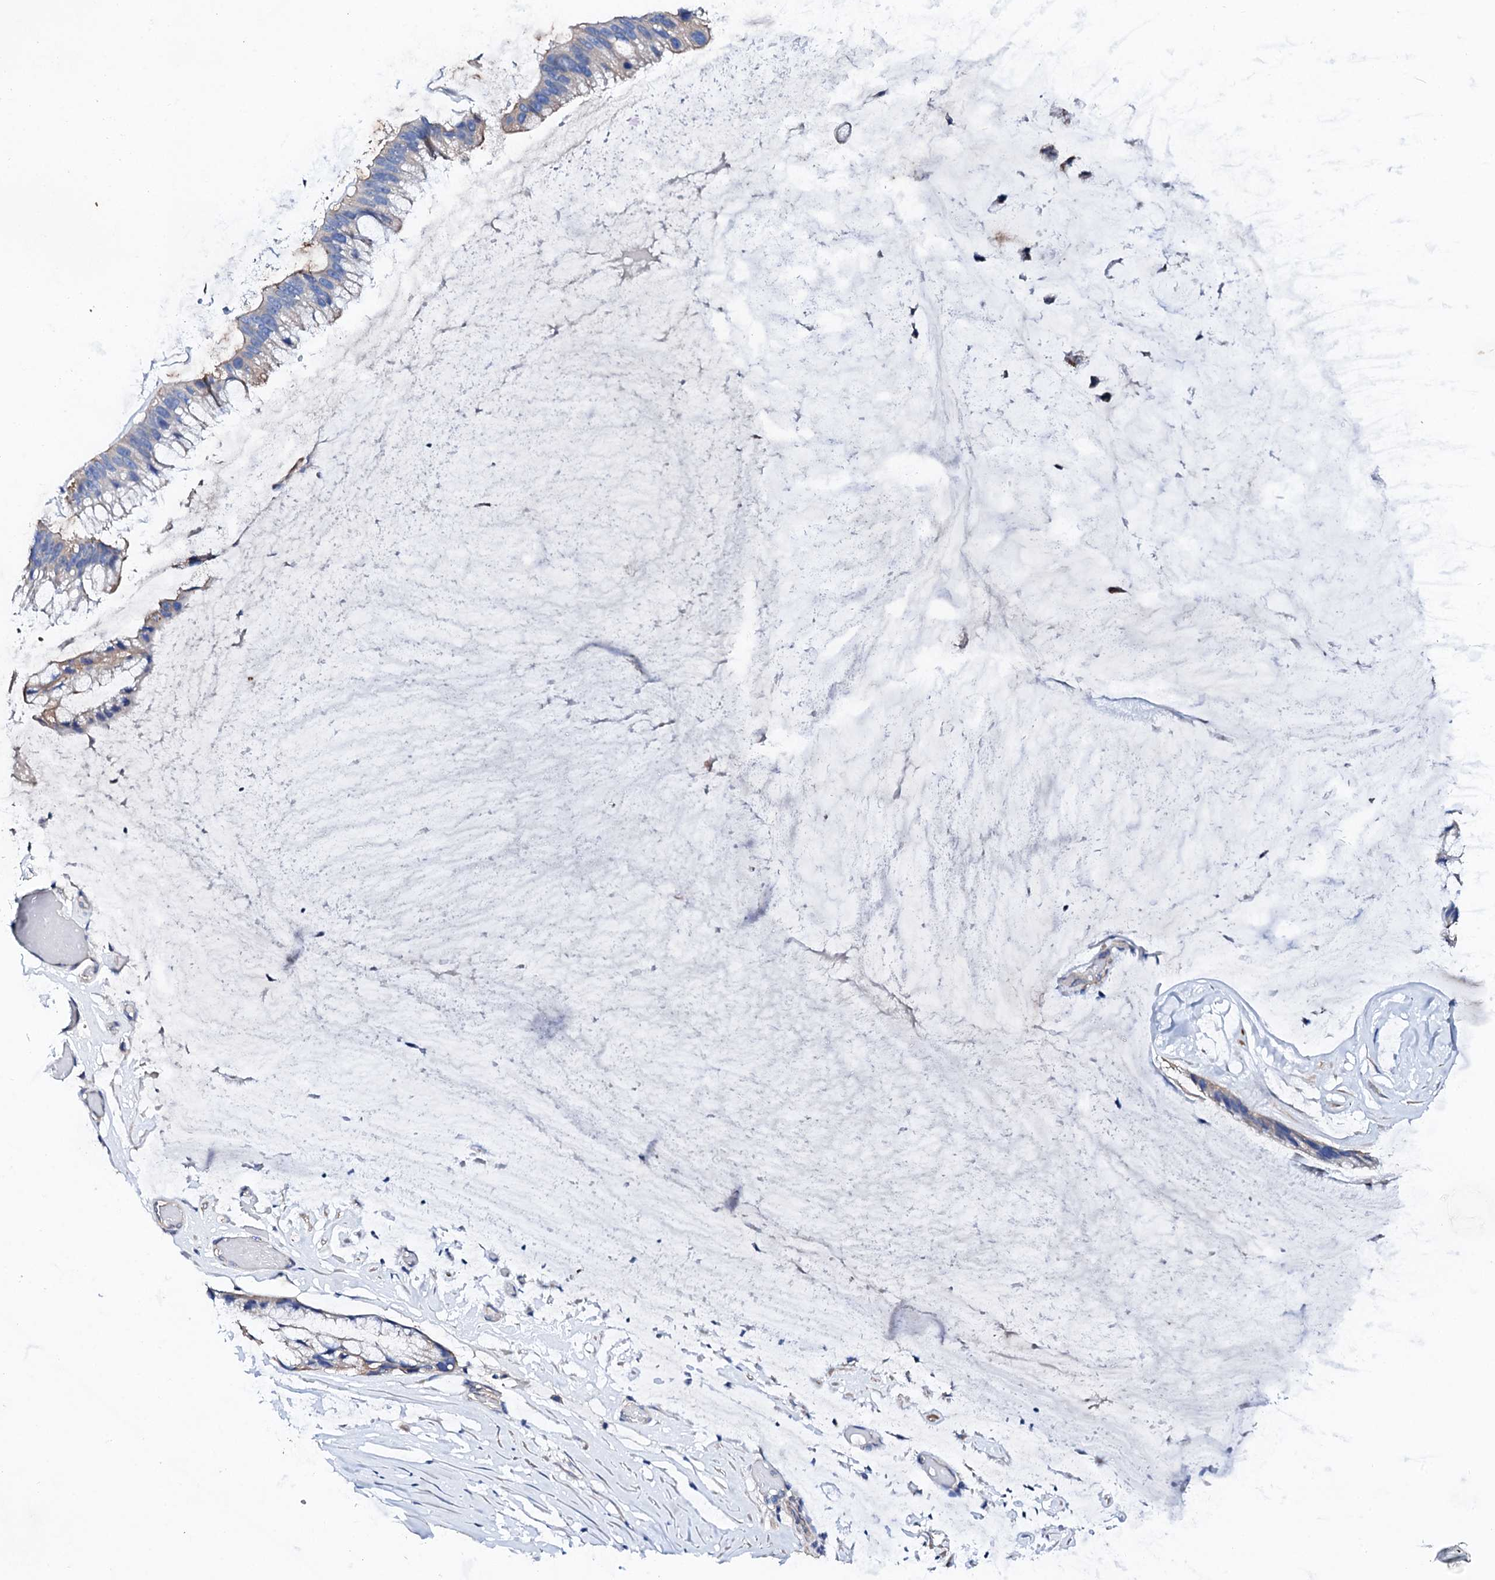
{"staining": {"intensity": "negative", "quantity": "none", "location": "none"}, "tissue": "ovarian cancer", "cell_type": "Tumor cells", "image_type": "cancer", "snomed": [{"axis": "morphology", "description": "Cystadenocarcinoma, mucinous, NOS"}, {"axis": "topography", "description": "Ovary"}], "caption": "Mucinous cystadenocarcinoma (ovarian) was stained to show a protein in brown. There is no significant staining in tumor cells. Nuclei are stained in blue.", "gene": "KLHL32", "patient": {"sex": "female", "age": 39}}